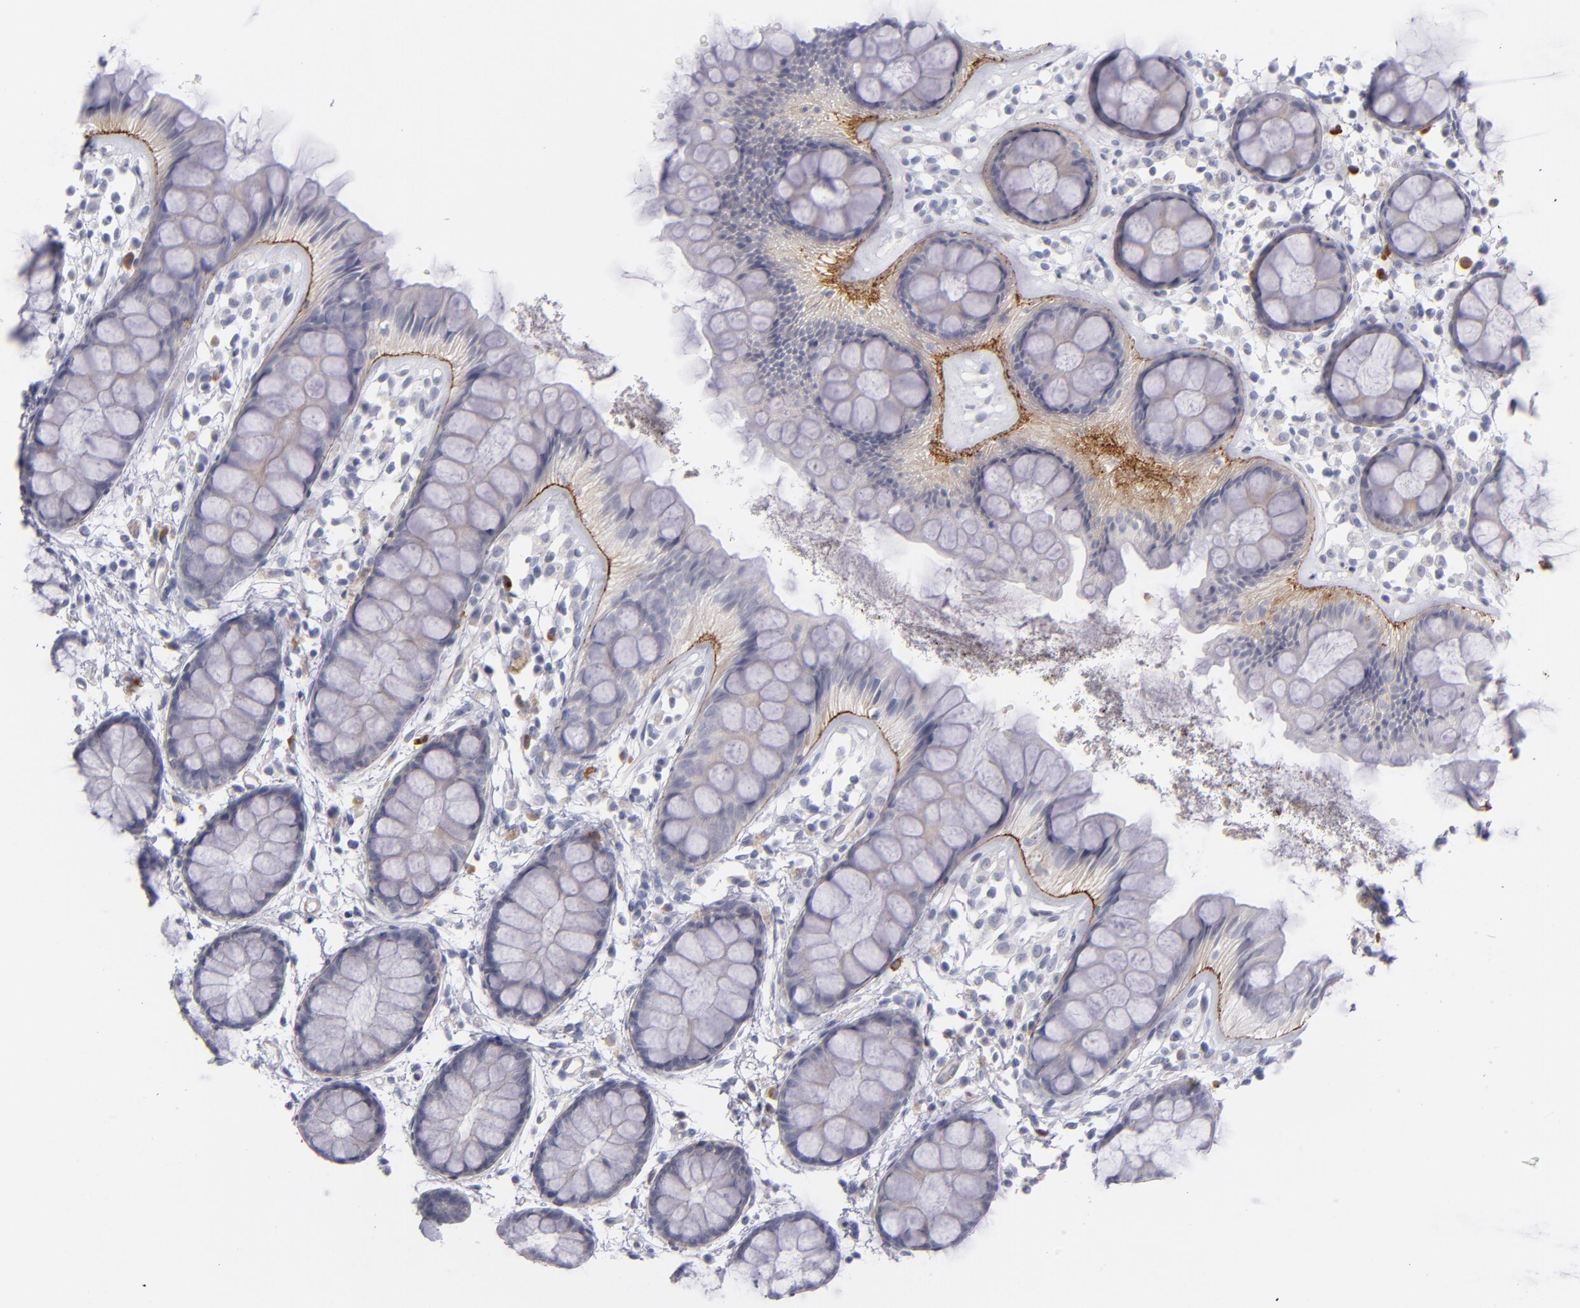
{"staining": {"intensity": "moderate", "quantity": ">75%", "location": "cytoplasmic/membranous"}, "tissue": "rectum", "cell_type": "Glandular cells", "image_type": "normal", "snomed": [{"axis": "morphology", "description": "Normal tissue, NOS"}, {"axis": "topography", "description": "Rectum"}], "caption": "Protein analysis of normal rectum exhibits moderate cytoplasmic/membranous positivity in approximately >75% of glandular cells. (DAB IHC with brightfield microscopy, high magnification).", "gene": "ITGB4", "patient": {"sex": "female", "age": 66}}